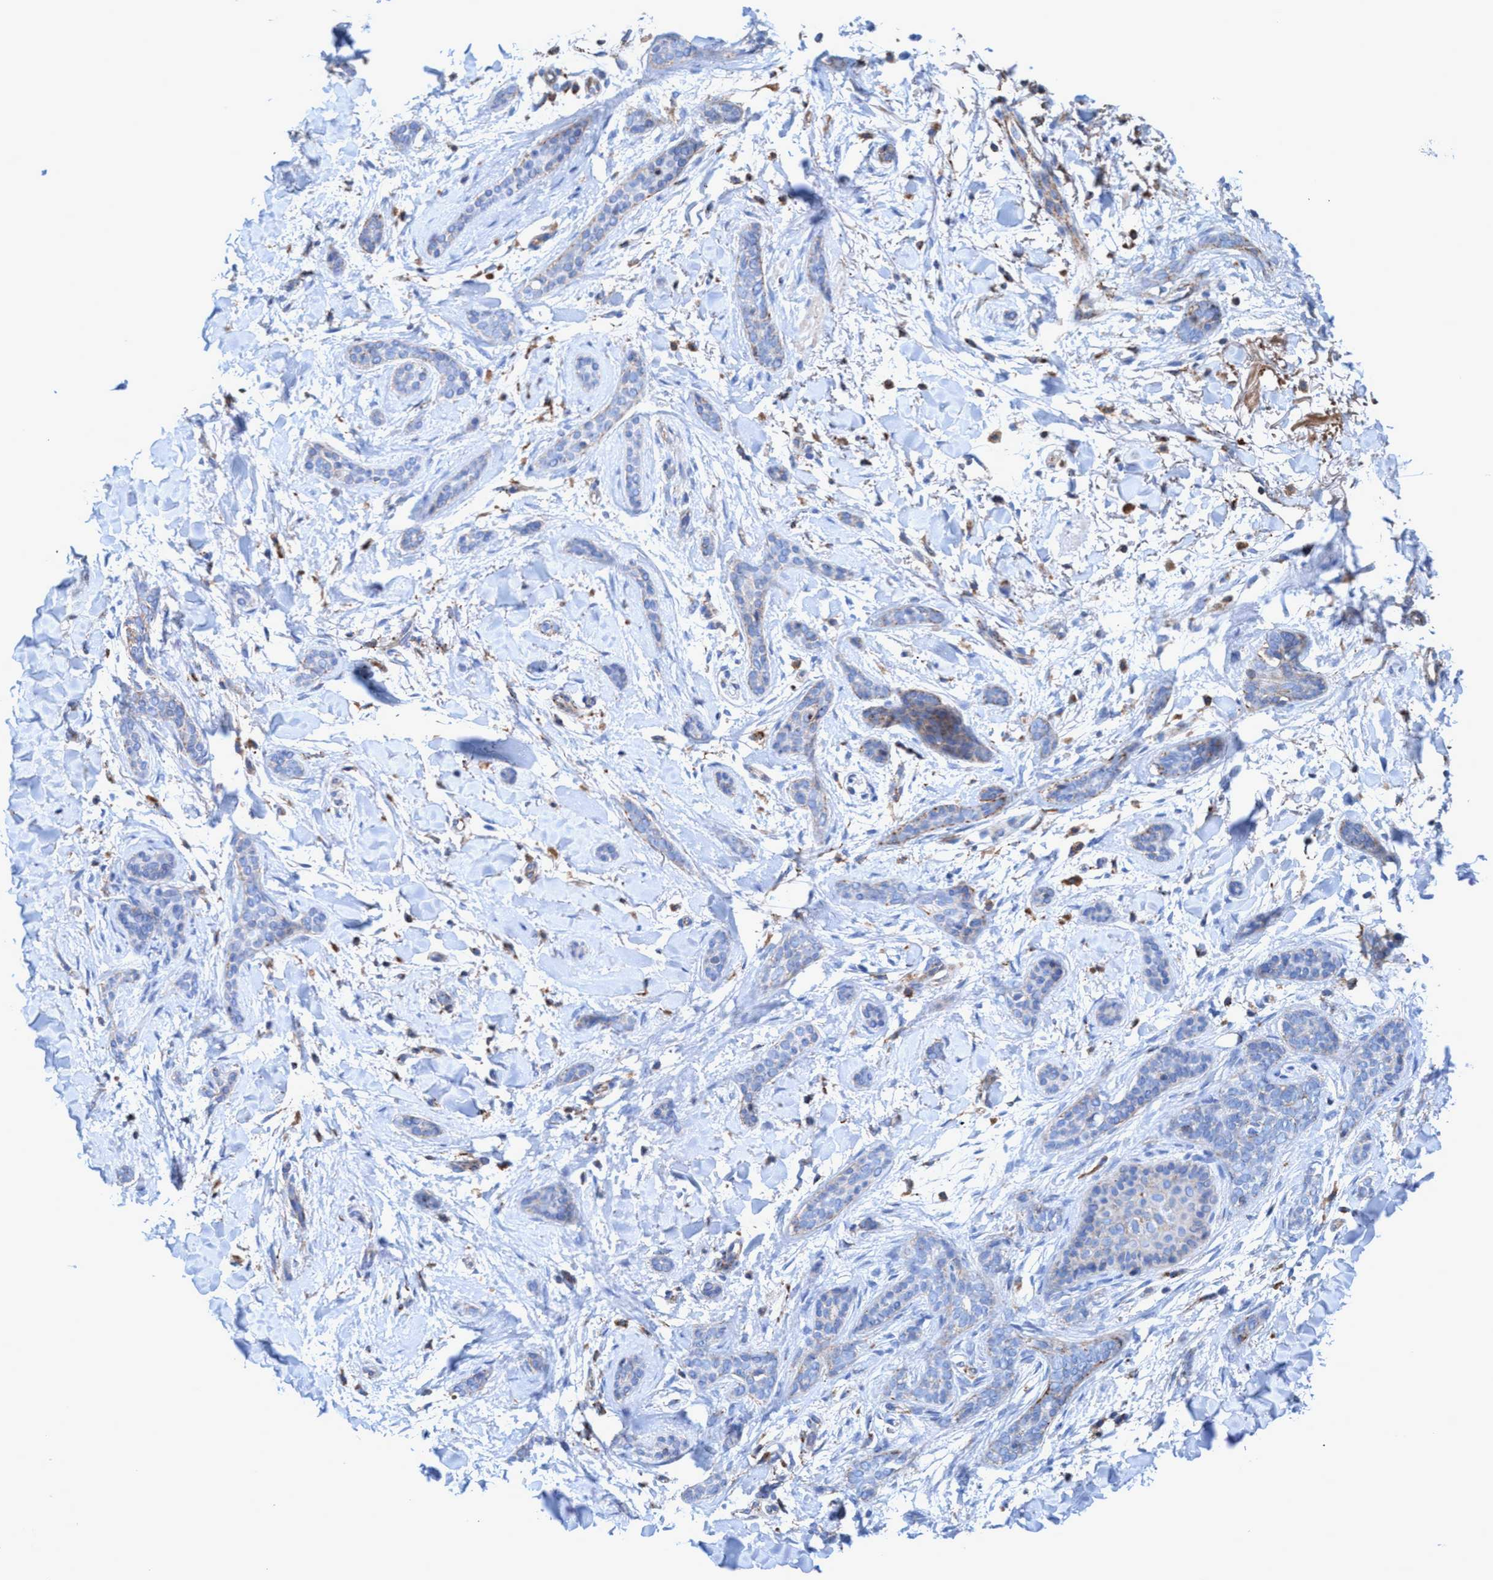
{"staining": {"intensity": "weak", "quantity": "<25%", "location": "cytoplasmic/membranous"}, "tissue": "skin cancer", "cell_type": "Tumor cells", "image_type": "cancer", "snomed": [{"axis": "morphology", "description": "Basal cell carcinoma"}, {"axis": "morphology", "description": "Adnexal tumor, benign"}, {"axis": "topography", "description": "Skin"}], "caption": "Immunohistochemistry photomicrograph of neoplastic tissue: human skin cancer (benign adnexal tumor) stained with DAB (3,3'-diaminobenzidine) reveals no significant protein expression in tumor cells. (DAB immunohistochemistry (IHC) with hematoxylin counter stain).", "gene": "TRIM65", "patient": {"sex": "female", "age": 42}}